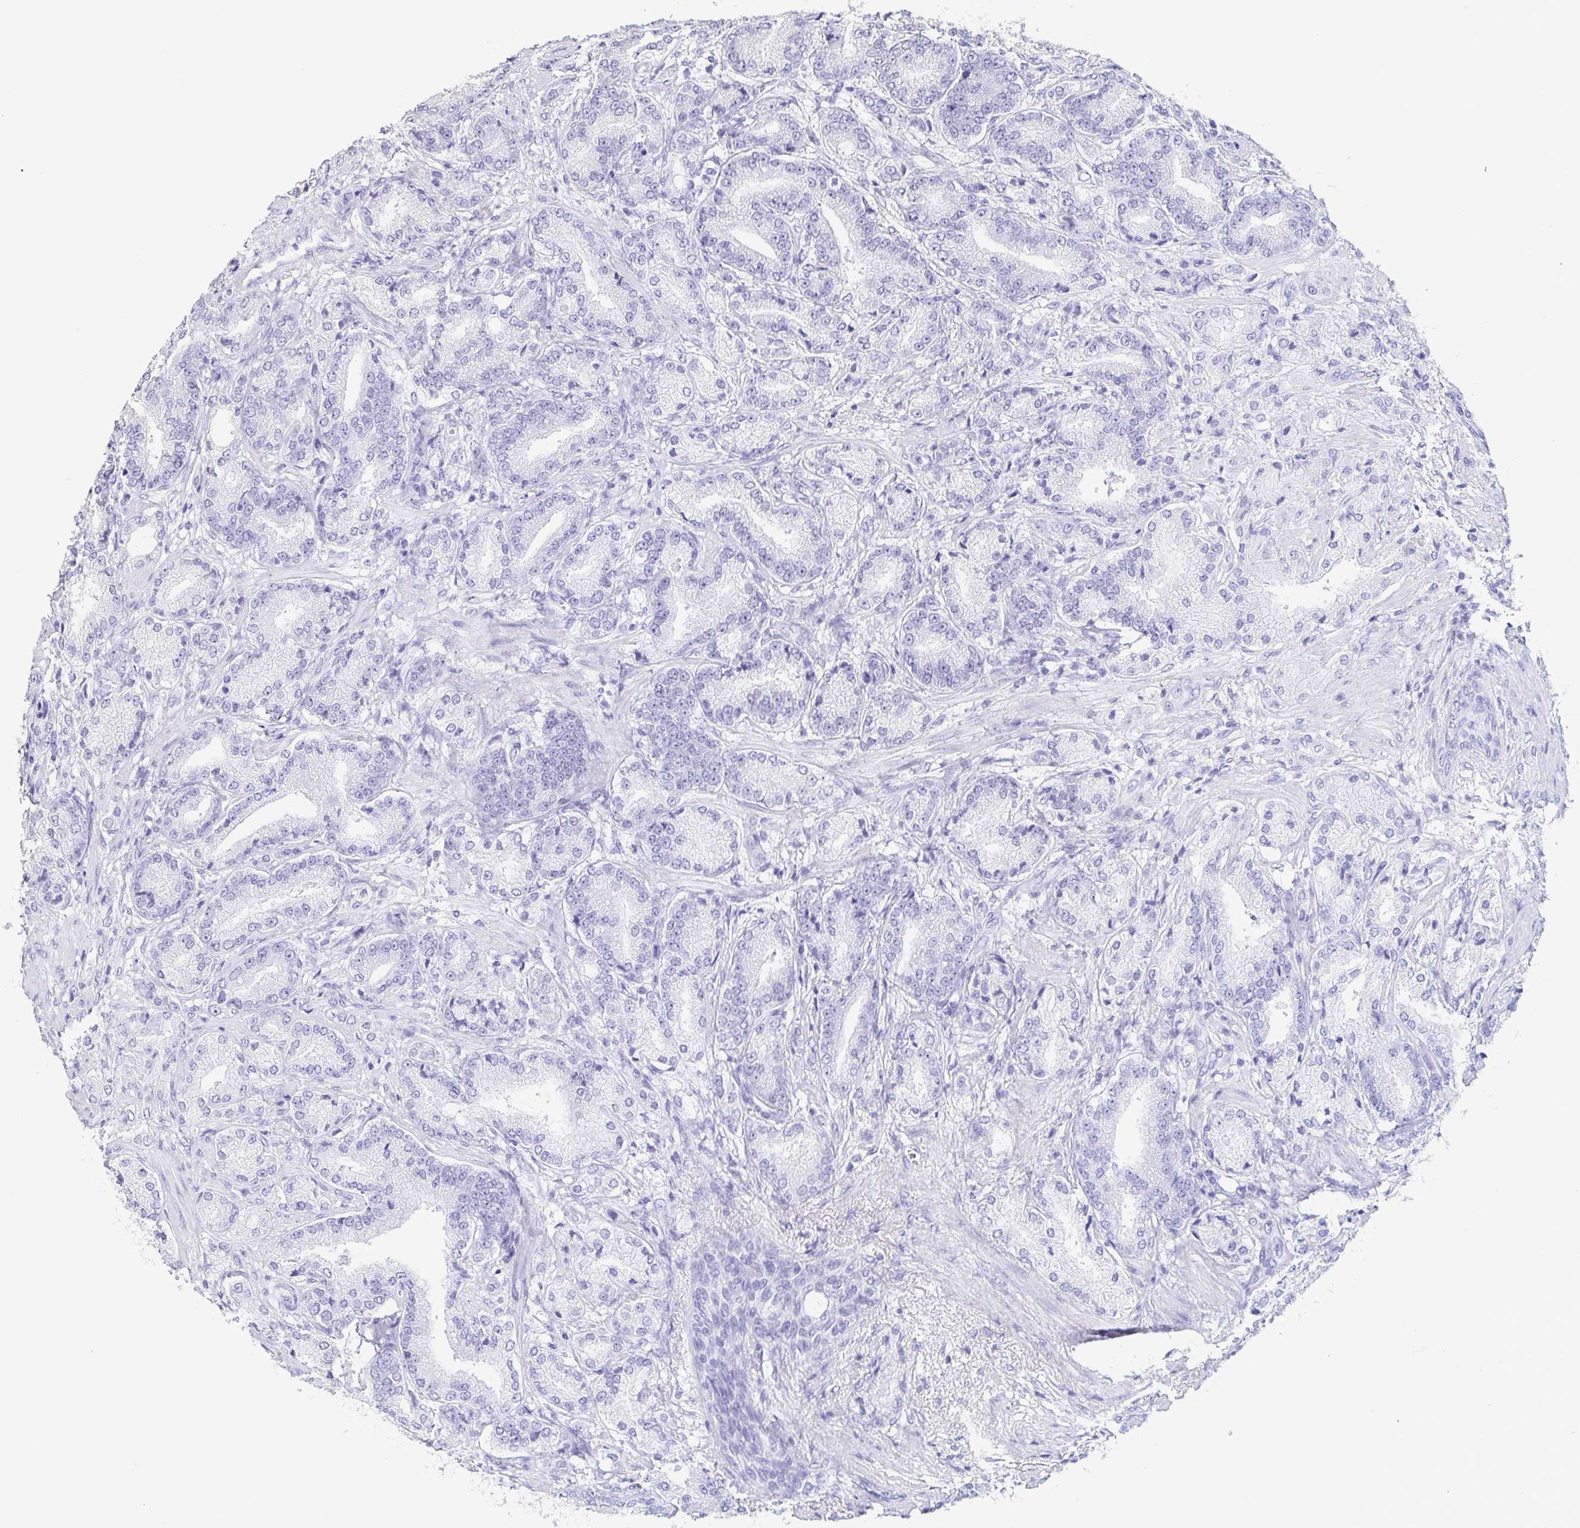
{"staining": {"intensity": "negative", "quantity": "none", "location": "none"}, "tissue": "prostate cancer", "cell_type": "Tumor cells", "image_type": "cancer", "snomed": [{"axis": "morphology", "description": "Adenocarcinoma, High grade"}, {"axis": "topography", "description": "Prostate and seminal vesicle, NOS"}], "caption": "The photomicrograph reveals no staining of tumor cells in prostate cancer (adenocarcinoma (high-grade)).", "gene": "BPIFA2", "patient": {"sex": "male", "age": 61}}